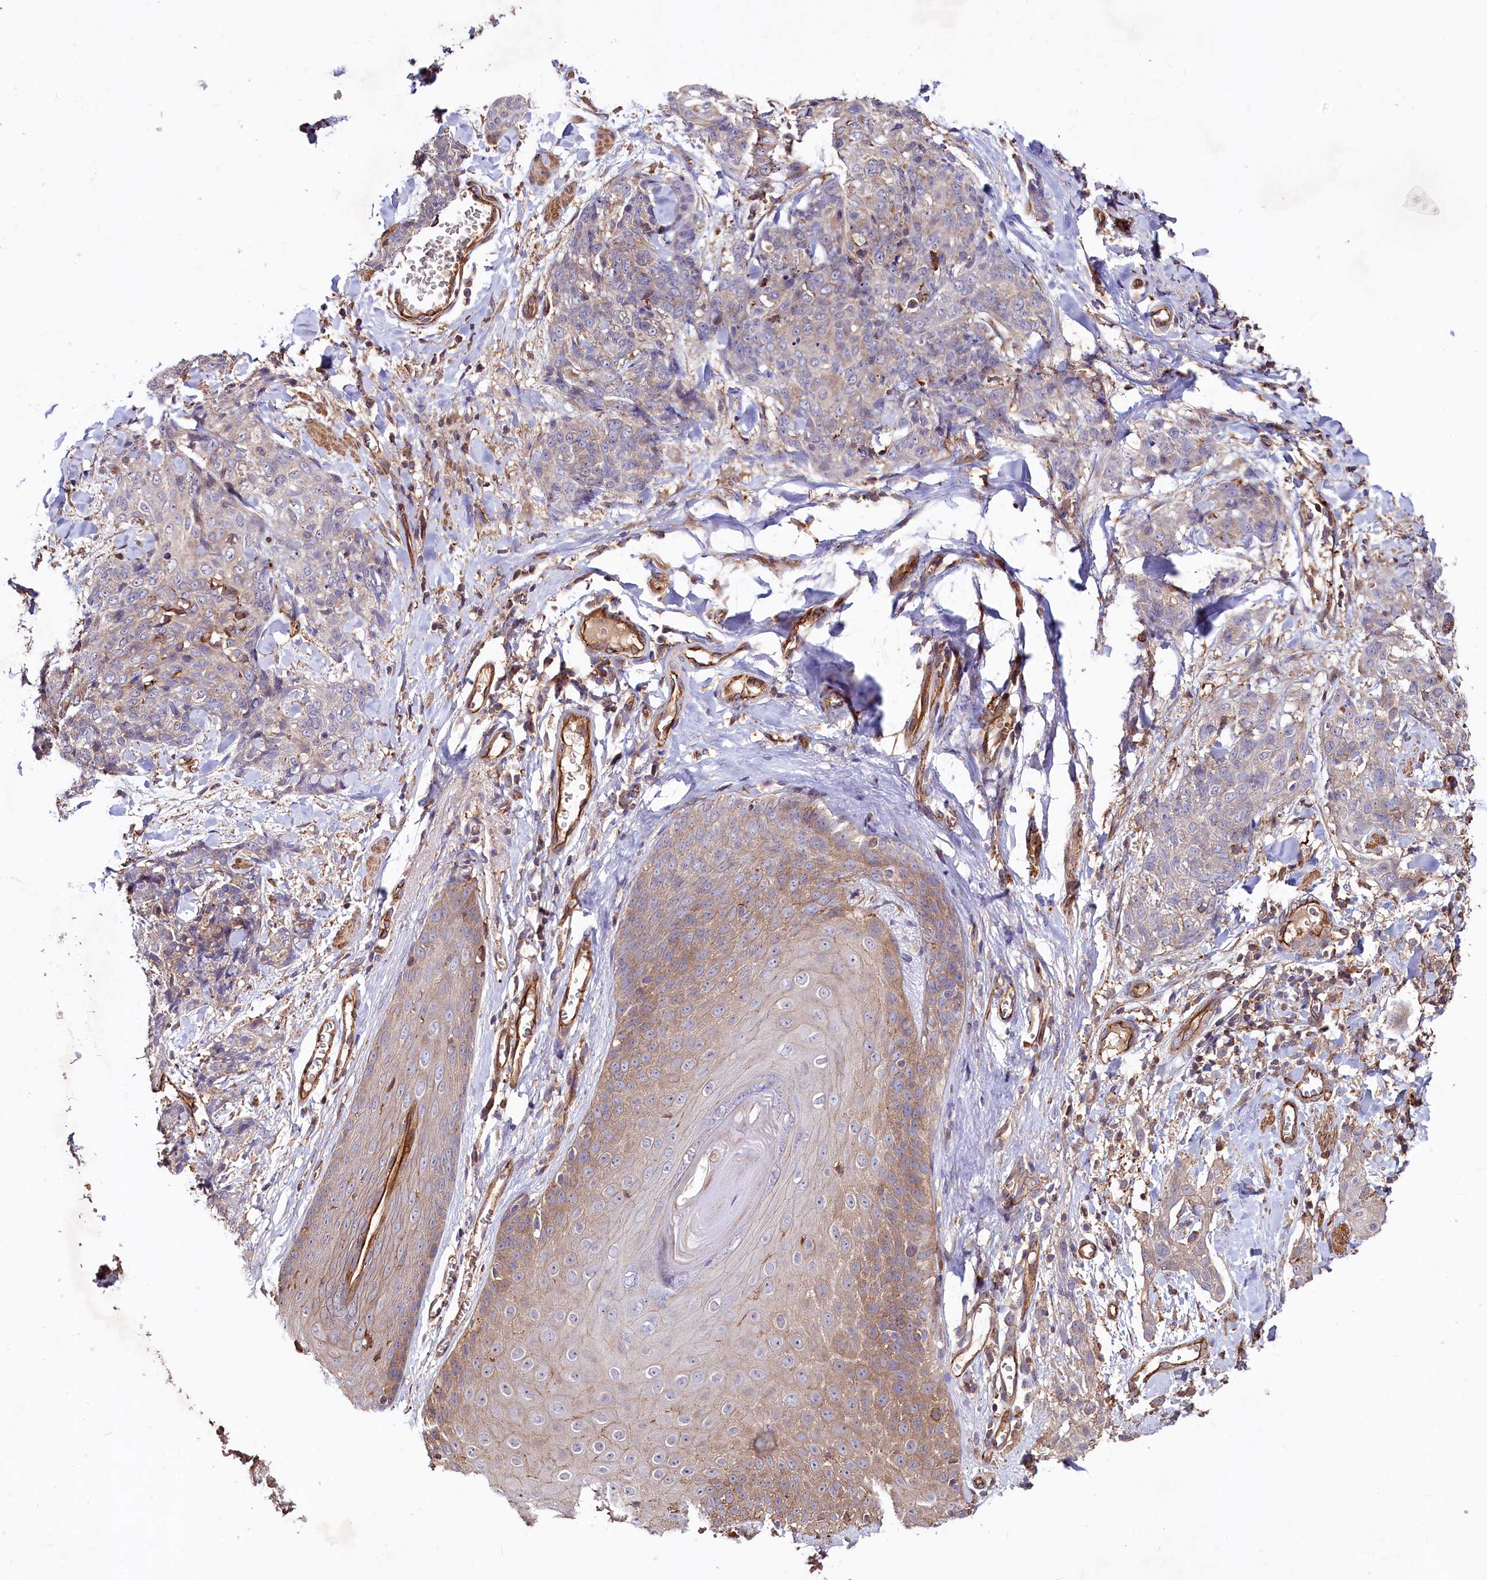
{"staining": {"intensity": "weak", "quantity": "25%-75%", "location": "cytoplasmic/membranous"}, "tissue": "skin cancer", "cell_type": "Tumor cells", "image_type": "cancer", "snomed": [{"axis": "morphology", "description": "Squamous cell carcinoma, NOS"}, {"axis": "topography", "description": "Skin"}, {"axis": "topography", "description": "Vulva"}], "caption": "This photomicrograph reveals immunohistochemistry (IHC) staining of human squamous cell carcinoma (skin), with low weak cytoplasmic/membranous staining in about 25%-75% of tumor cells.", "gene": "KLHDC4", "patient": {"sex": "female", "age": 85}}